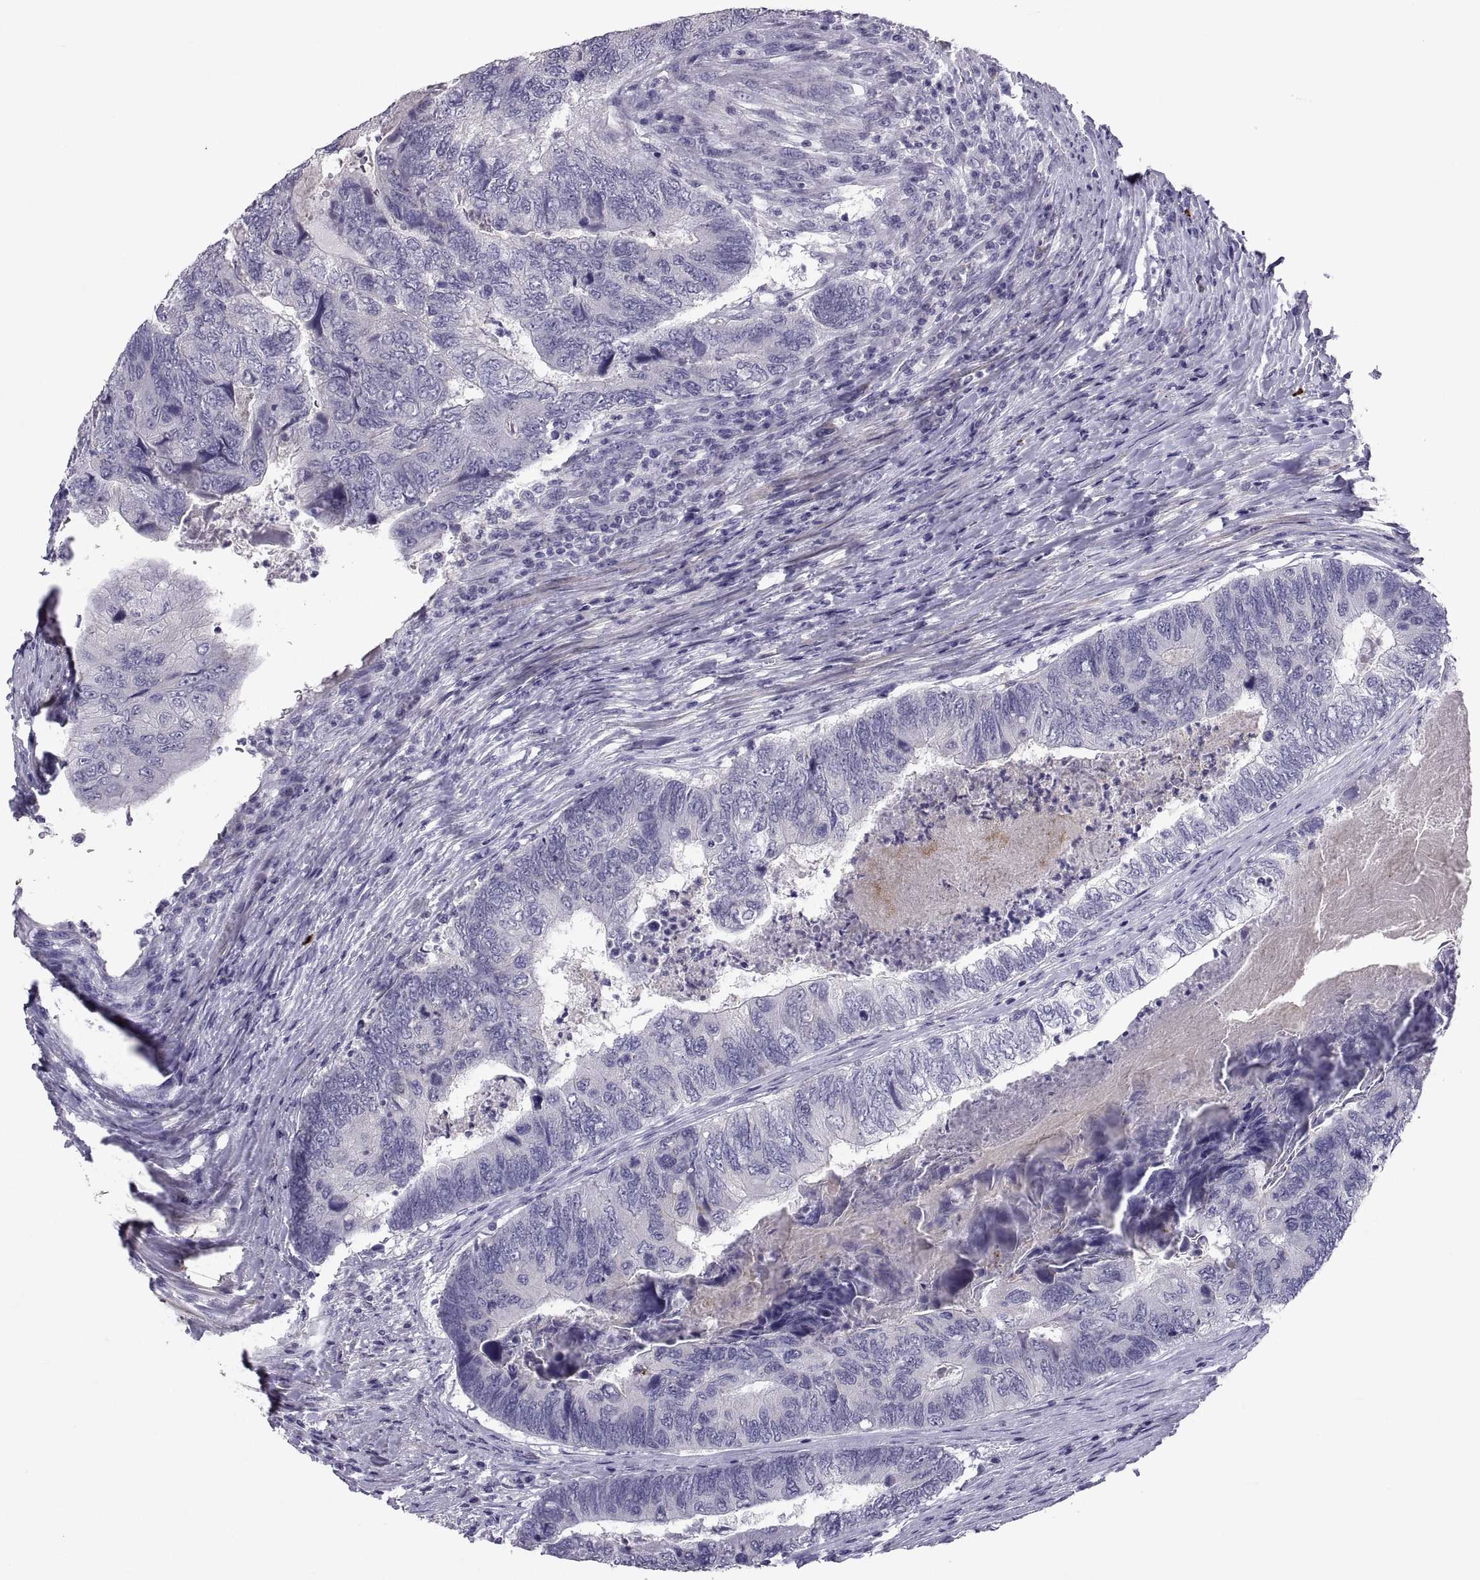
{"staining": {"intensity": "negative", "quantity": "none", "location": "none"}, "tissue": "colorectal cancer", "cell_type": "Tumor cells", "image_type": "cancer", "snomed": [{"axis": "morphology", "description": "Adenocarcinoma, NOS"}, {"axis": "topography", "description": "Colon"}], "caption": "The immunohistochemistry (IHC) micrograph has no significant positivity in tumor cells of adenocarcinoma (colorectal) tissue.", "gene": "IGSF1", "patient": {"sex": "female", "age": 67}}